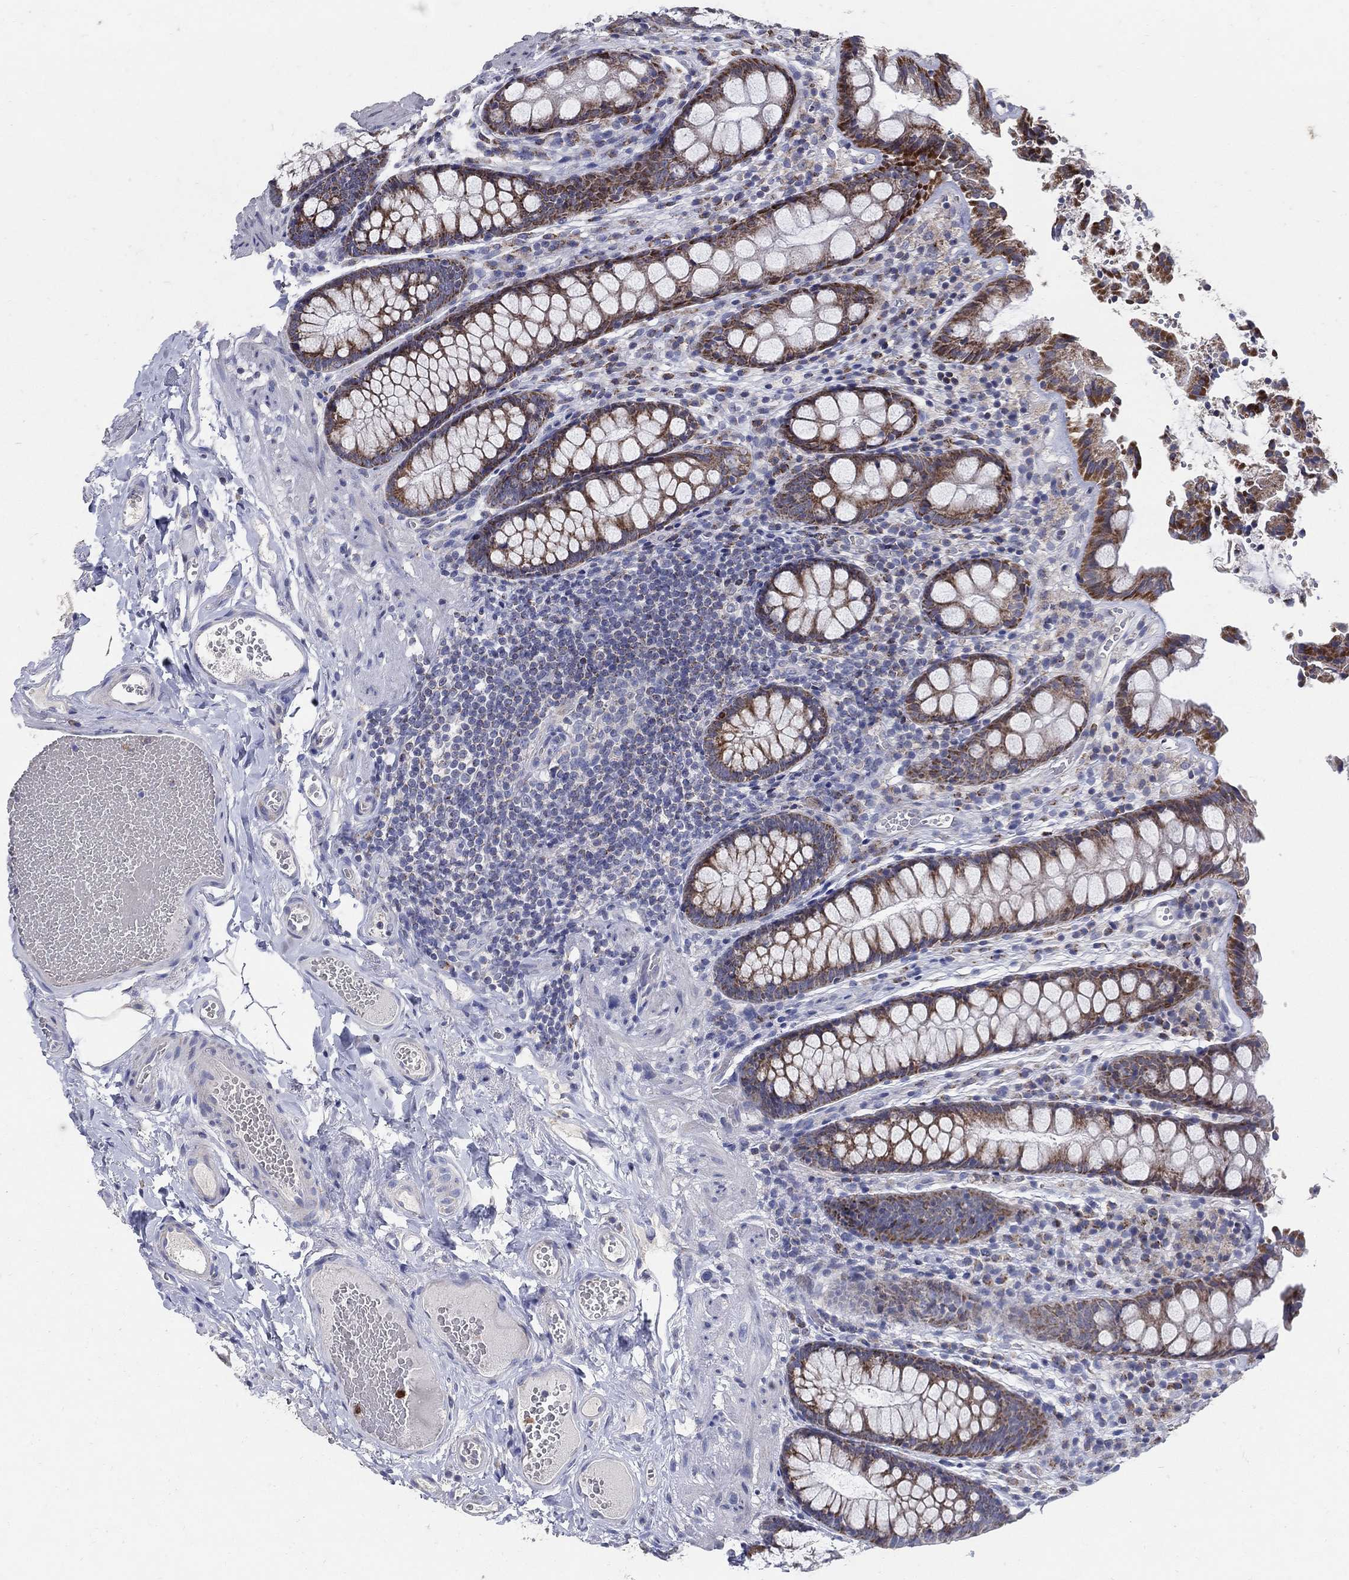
{"staining": {"intensity": "negative", "quantity": "none", "location": "none"}, "tissue": "colon", "cell_type": "Endothelial cells", "image_type": "normal", "snomed": [{"axis": "morphology", "description": "Normal tissue, NOS"}, {"axis": "topography", "description": "Colon"}], "caption": "An immunohistochemistry (IHC) image of unremarkable colon is shown. There is no staining in endothelial cells of colon.", "gene": "HMX2", "patient": {"sex": "female", "age": 86}}